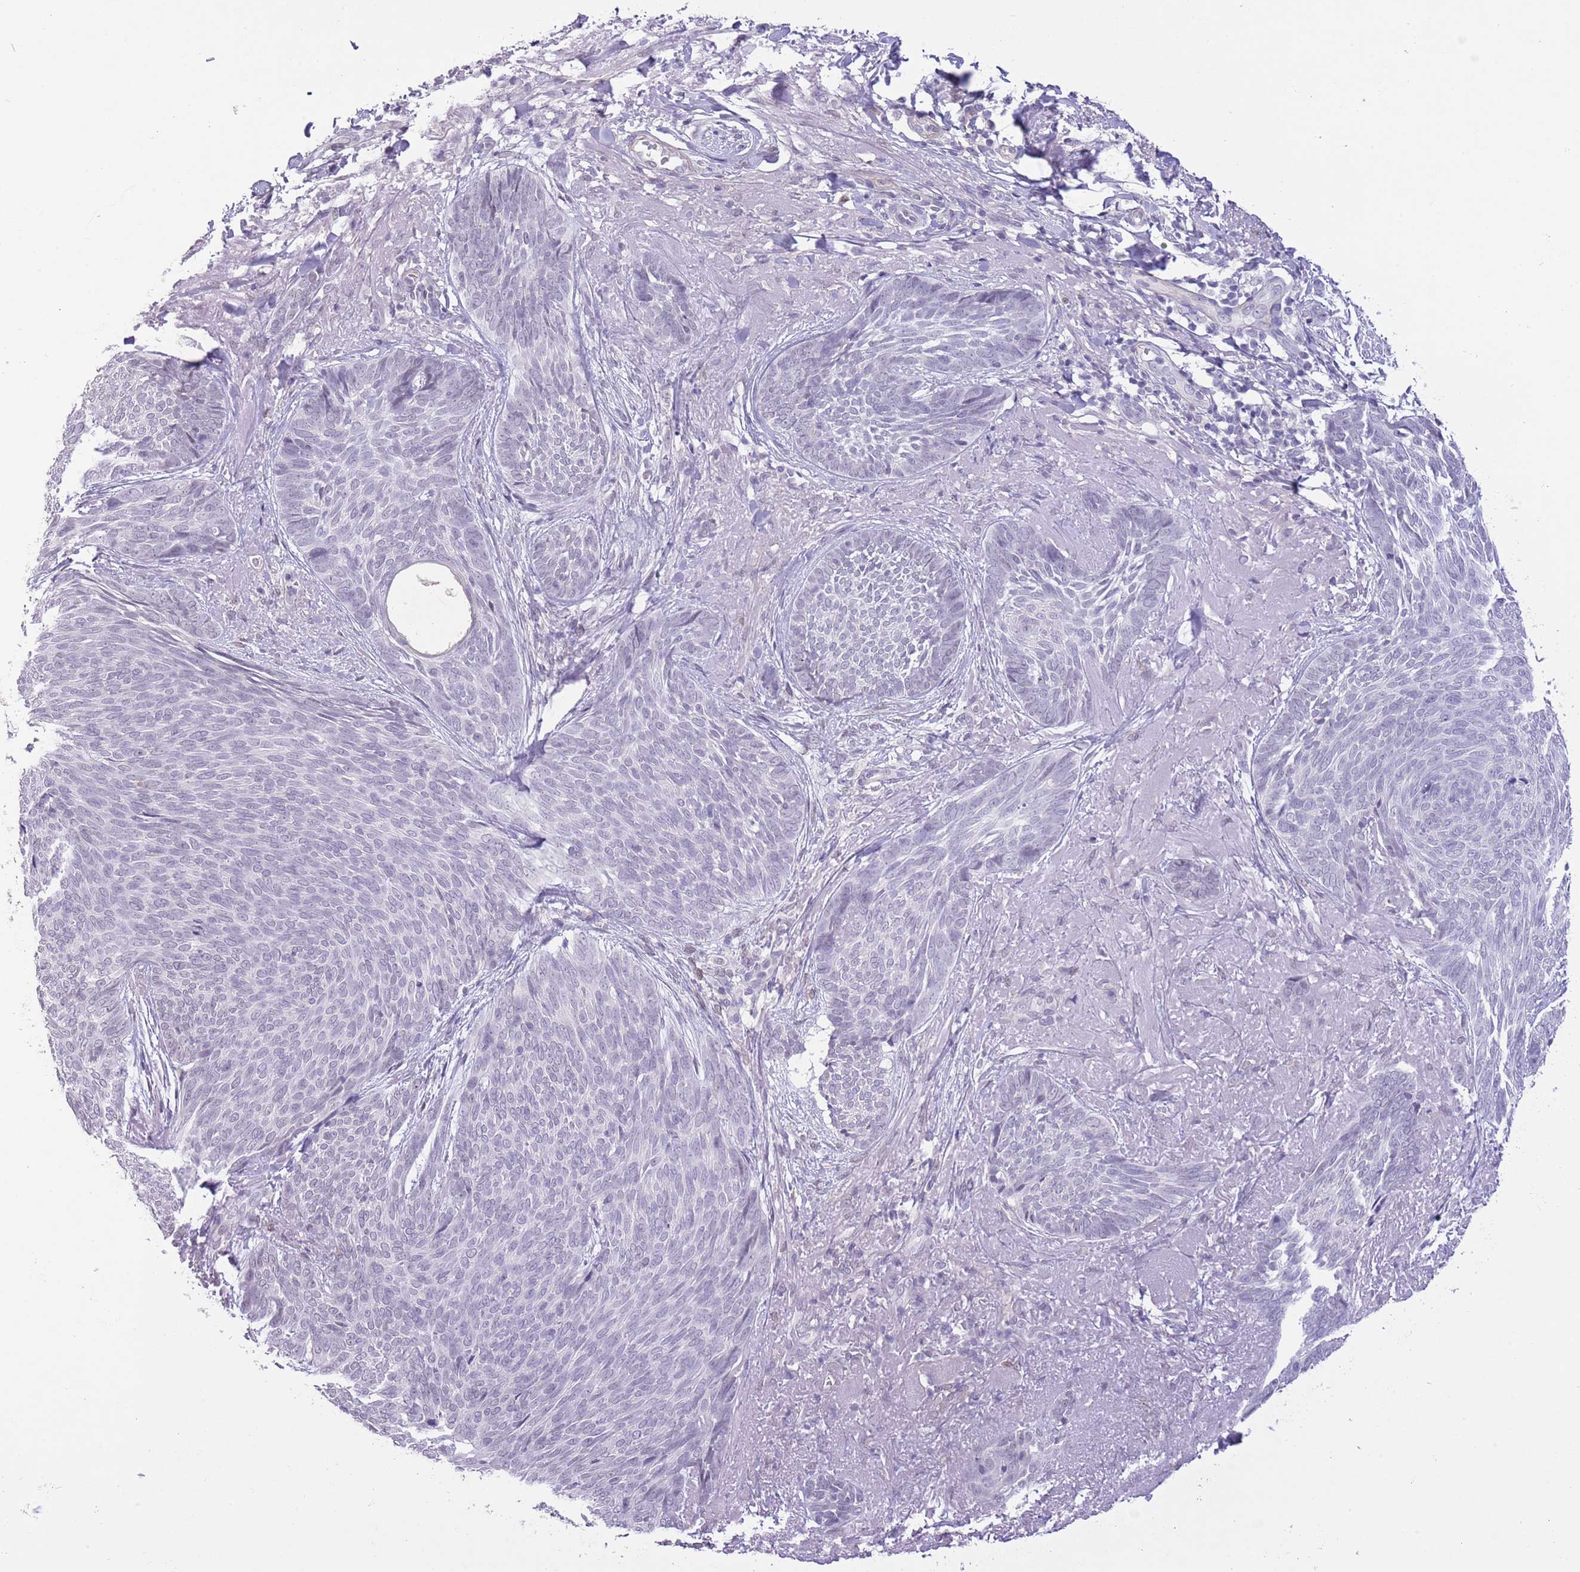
{"staining": {"intensity": "negative", "quantity": "none", "location": "none"}, "tissue": "skin cancer", "cell_type": "Tumor cells", "image_type": "cancer", "snomed": [{"axis": "morphology", "description": "Basal cell carcinoma"}, {"axis": "topography", "description": "Skin"}], "caption": "Immunohistochemistry of human skin cancer (basal cell carcinoma) shows no staining in tumor cells.", "gene": "MIDN", "patient": {"sex": "female", "age": 86}}